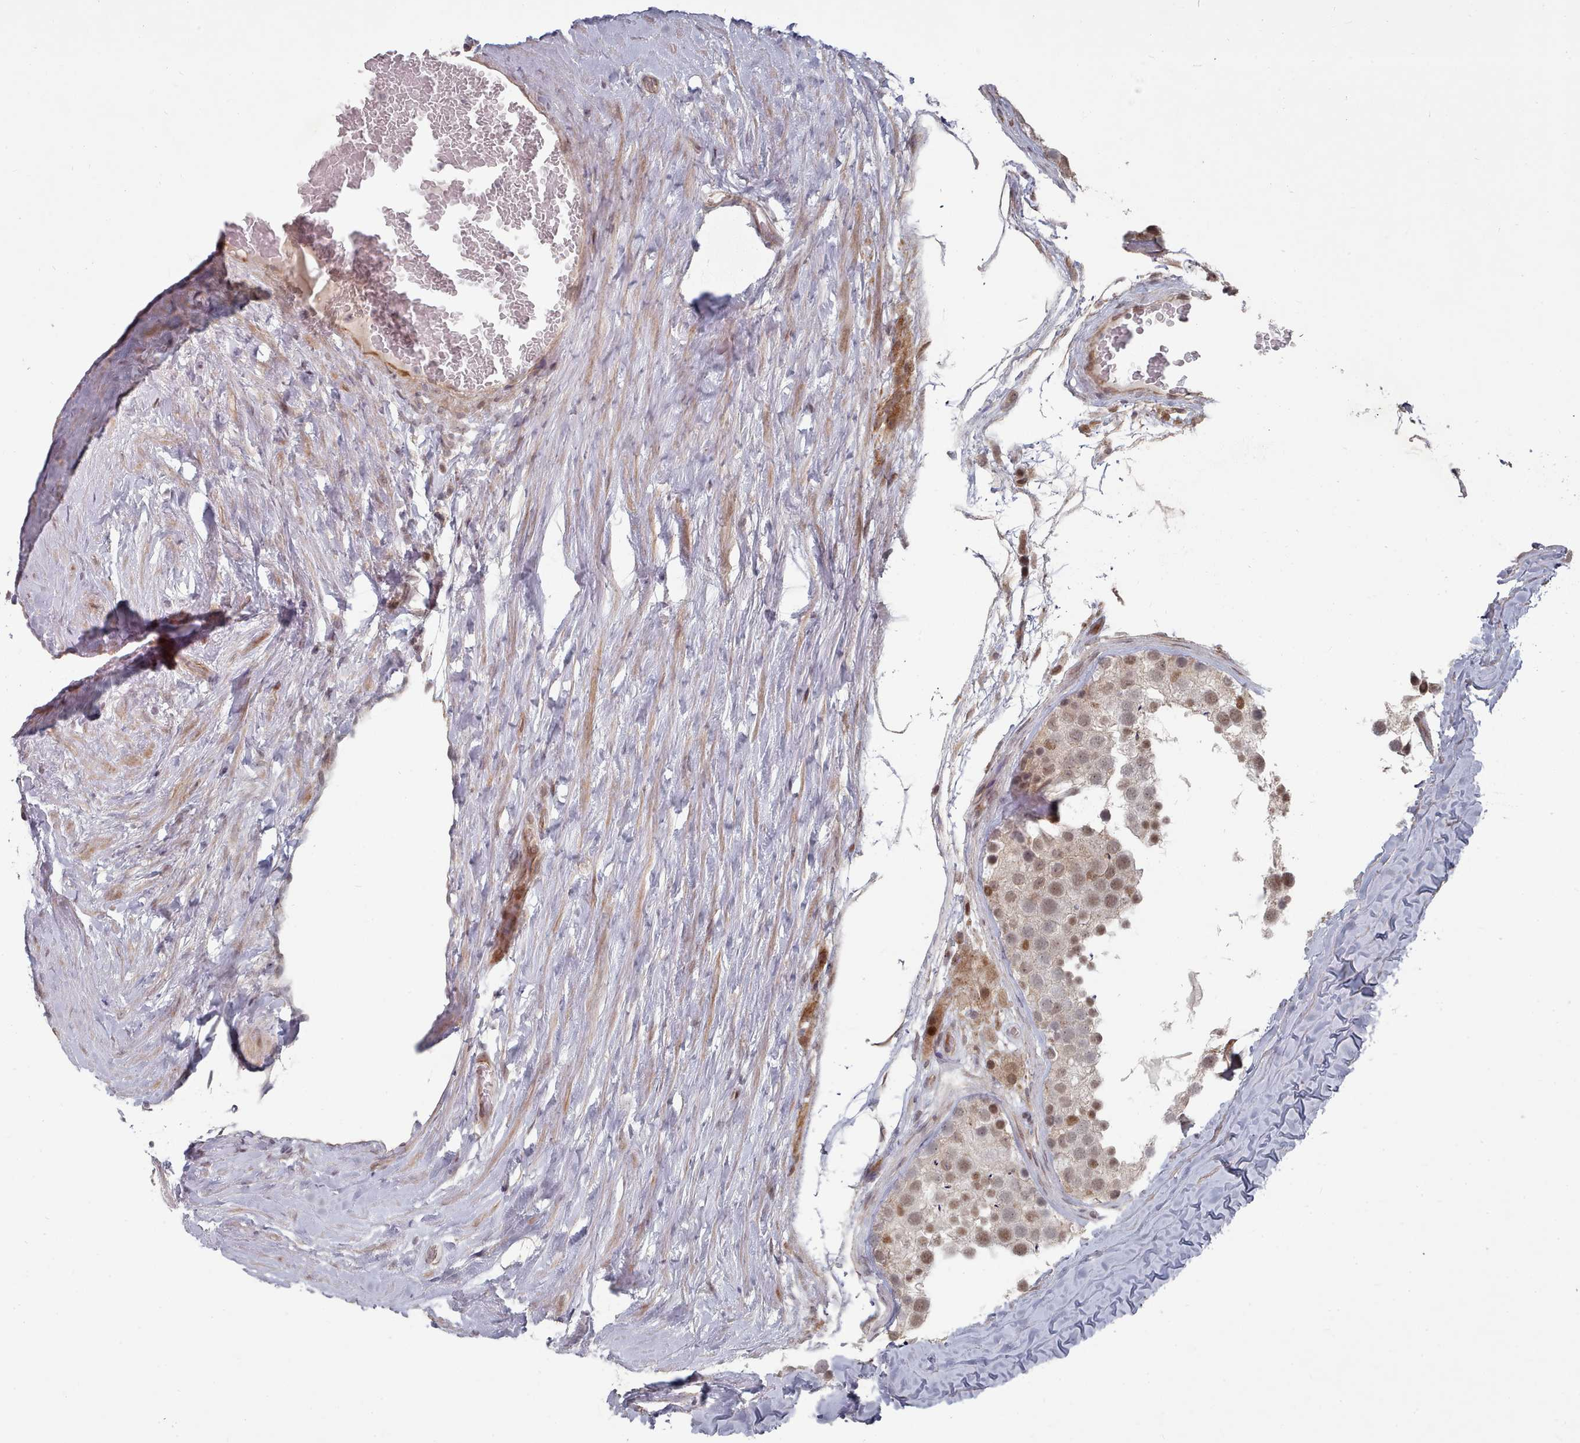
{"staining": {"intensity": "weak", "quantity": "25%-75%", "location": "nuclear"}, "tissue": "testis", "cell_type": "Cells in seminiferous ducts", "image_type": "normal", "snomed": [{"axis": "morphology", "description": "Normal tissue, NOS"}, {"axis": "topography", "description": "Testis"}], "caption": "Approximately 25%-75% of cells in seminiferous ducts in normal testis reveal weak nuclear protein expression as visualized by brown immunohistochemical staining.", "gene": "CPSF4", "patient": {"sex": "male", "age": 26}}